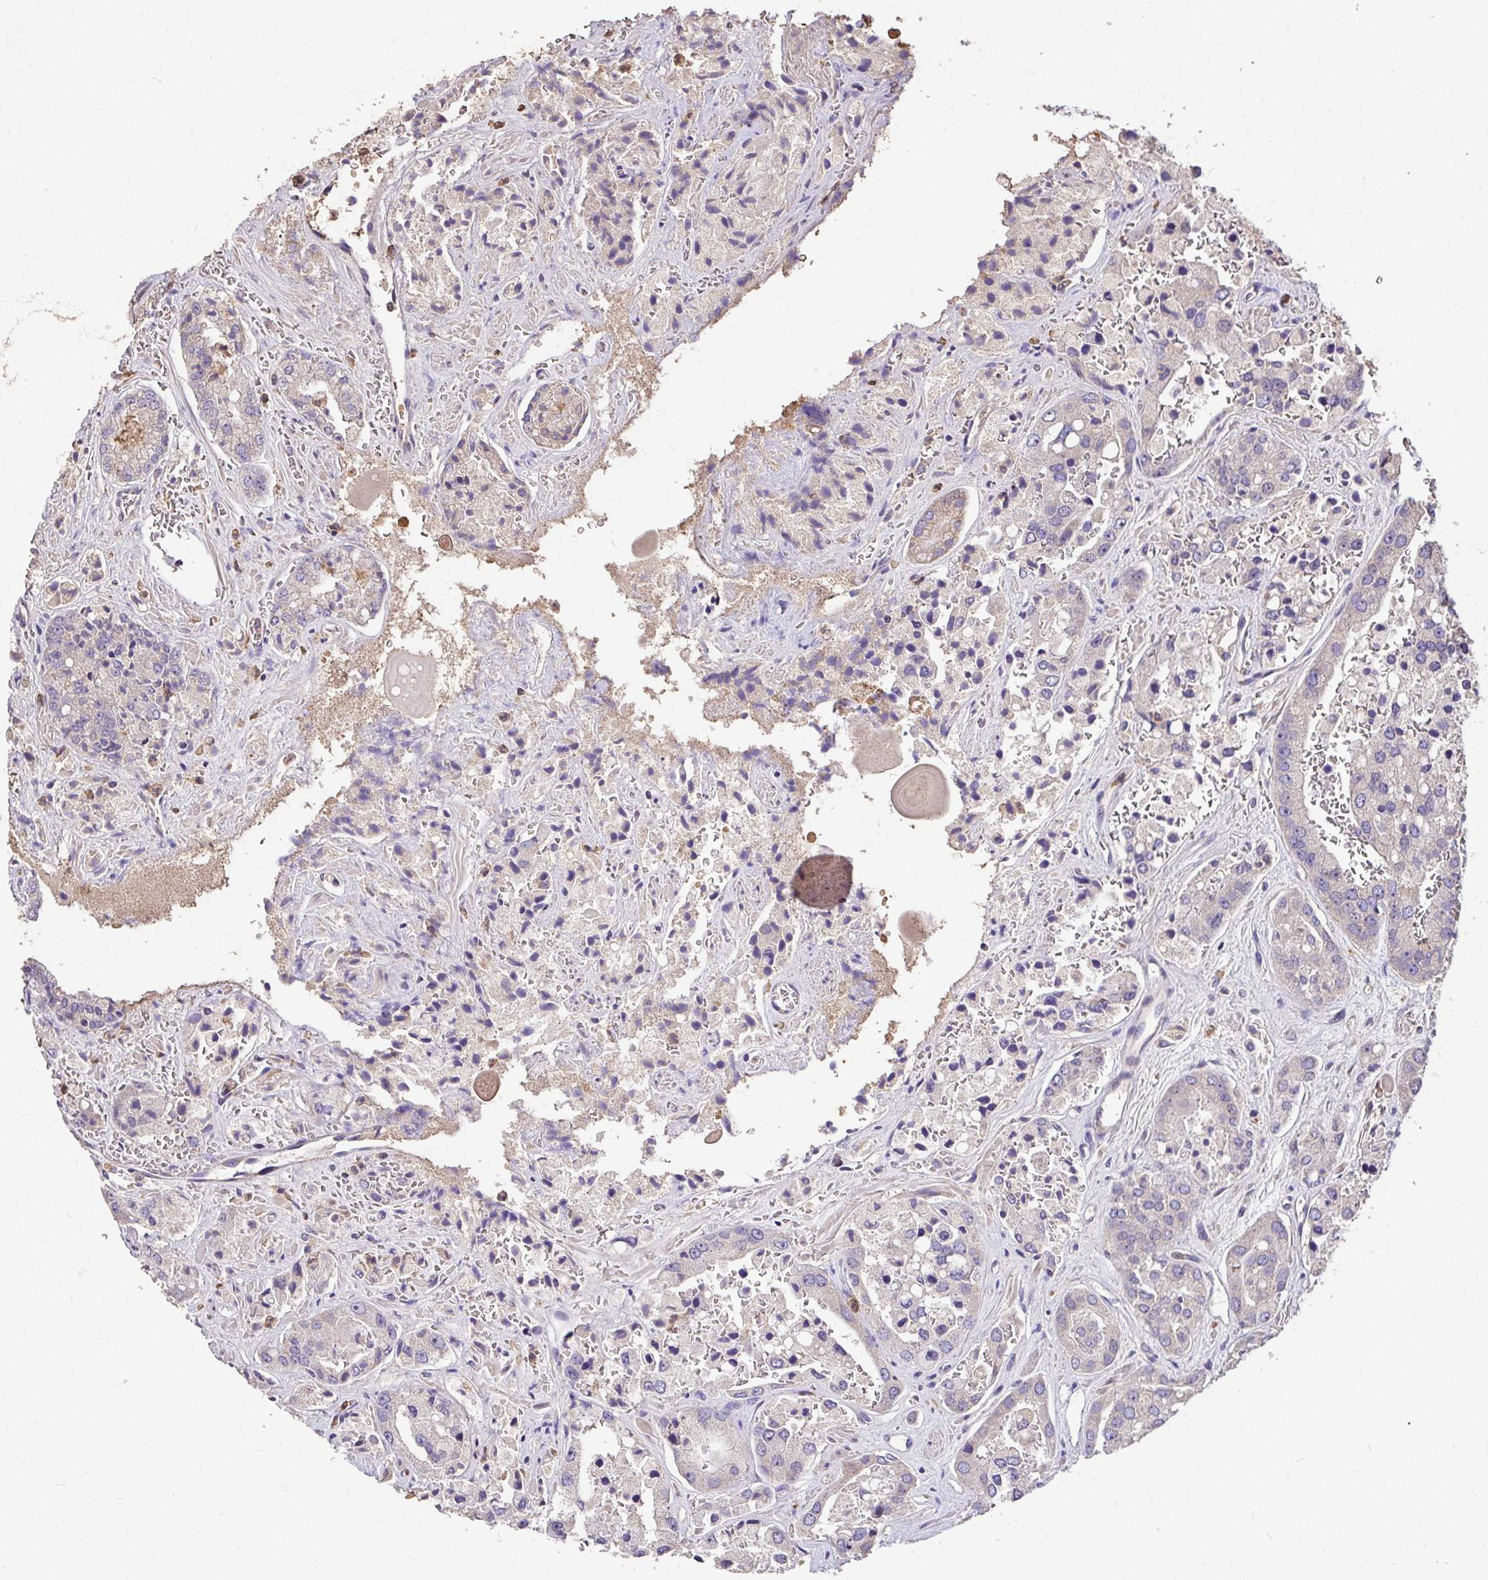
{"staining": {"intensity": "weak", "quantity": "<25%", "location": "cytoplasmic/membranous"}, "tissue": "prostate cancer", "cell_type": "Tumor cells", "image_type": "cancer", "snomed": [{"axis": "morphology", "description": "Normal tissue, NOS"}, {"axis": "morphology", "description": "Adenocarcinoma, High grade"}, {"axis": "topography", "description": "Prostate"}, {"axis": "topography", "description": "Peripheral nerve tissue"}], "caption": "The photomicrograph reveals no significant expression in tumor cells of prostate cancer (adenocarcinoma (high-grade)).", "gene": "FCER1A", "patient": {"sex": "male", "age": 68}}